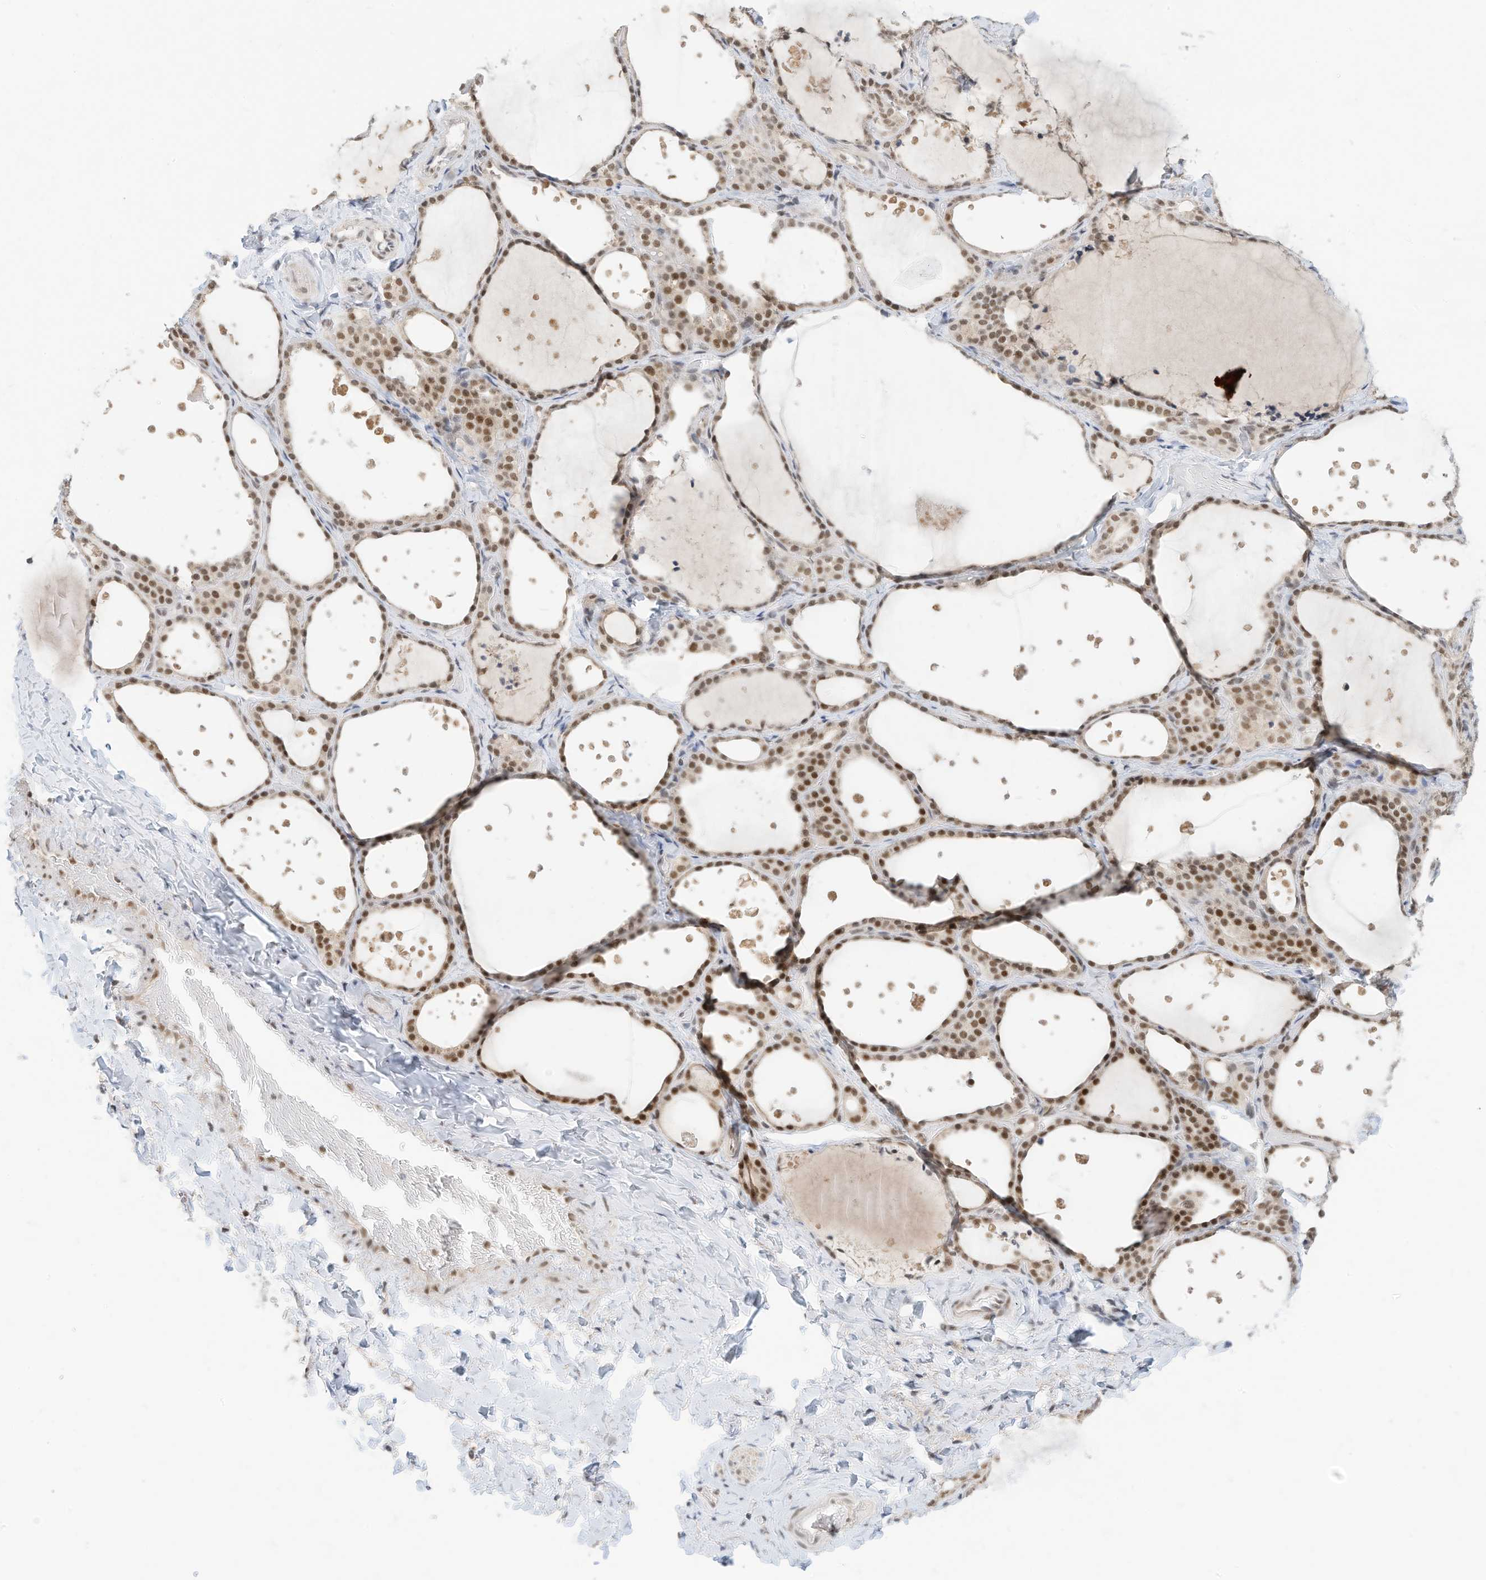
{"staining": {"intensity": "moderate", "quantity": ">75%", "location": "nuclear"}, "tissue": "thyroid gland", "cell_type": "Glandular cells", "image_type": "normal", "snomed": [{"axis": "morphology", "description": "Normal tissue, NOS"}, {"axis": "topography", "description": "Thyroid gland"}], "caption": "A high-resolution histopathology image shows immunohistochemistry (IHC) staining of benign thyroid gland, which shows moderate nuclear positivity in about >75% of glandular cells. Nuclei are stained in blue.", "gene": "OGT", "patient": {"sex": "female", "age": 44}}